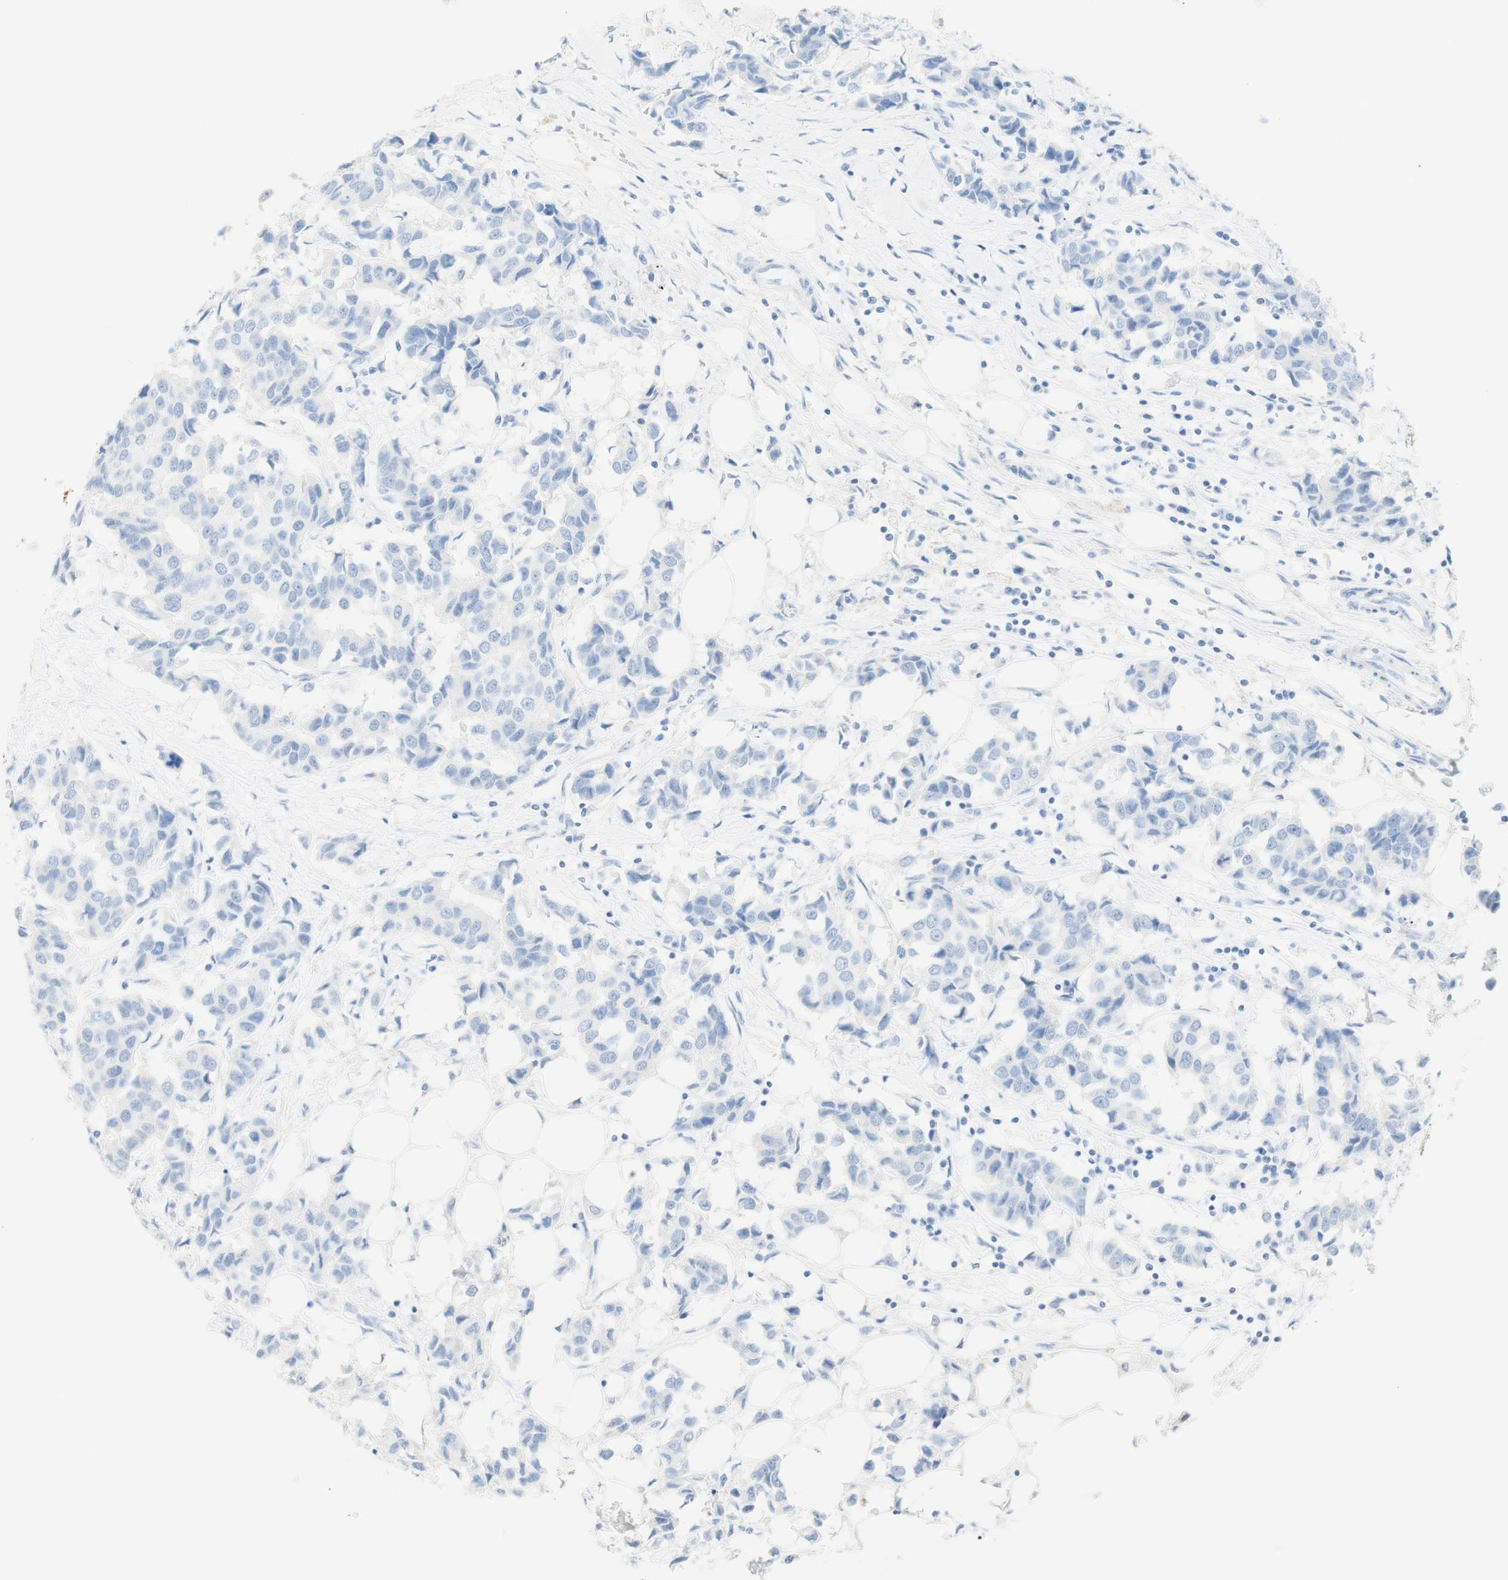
{"staining": {"intensity": "negative", "quantity": "none", "location": "none"}, "tissue": "breast cancer", "cell_type": "Tumor cells", "image_type": "cancer", "snomed": [{"axis": "morphology", "description": "Duct carcinoma"}, {"axis": "topography", "description": "Breast"}], "caption": "The immunohistochemistry (IHC) image has no significant positivity in tumor cells of breast cancer tissue.", "gene": "TPO", "patient": {"sex": "female", "age": 80}}